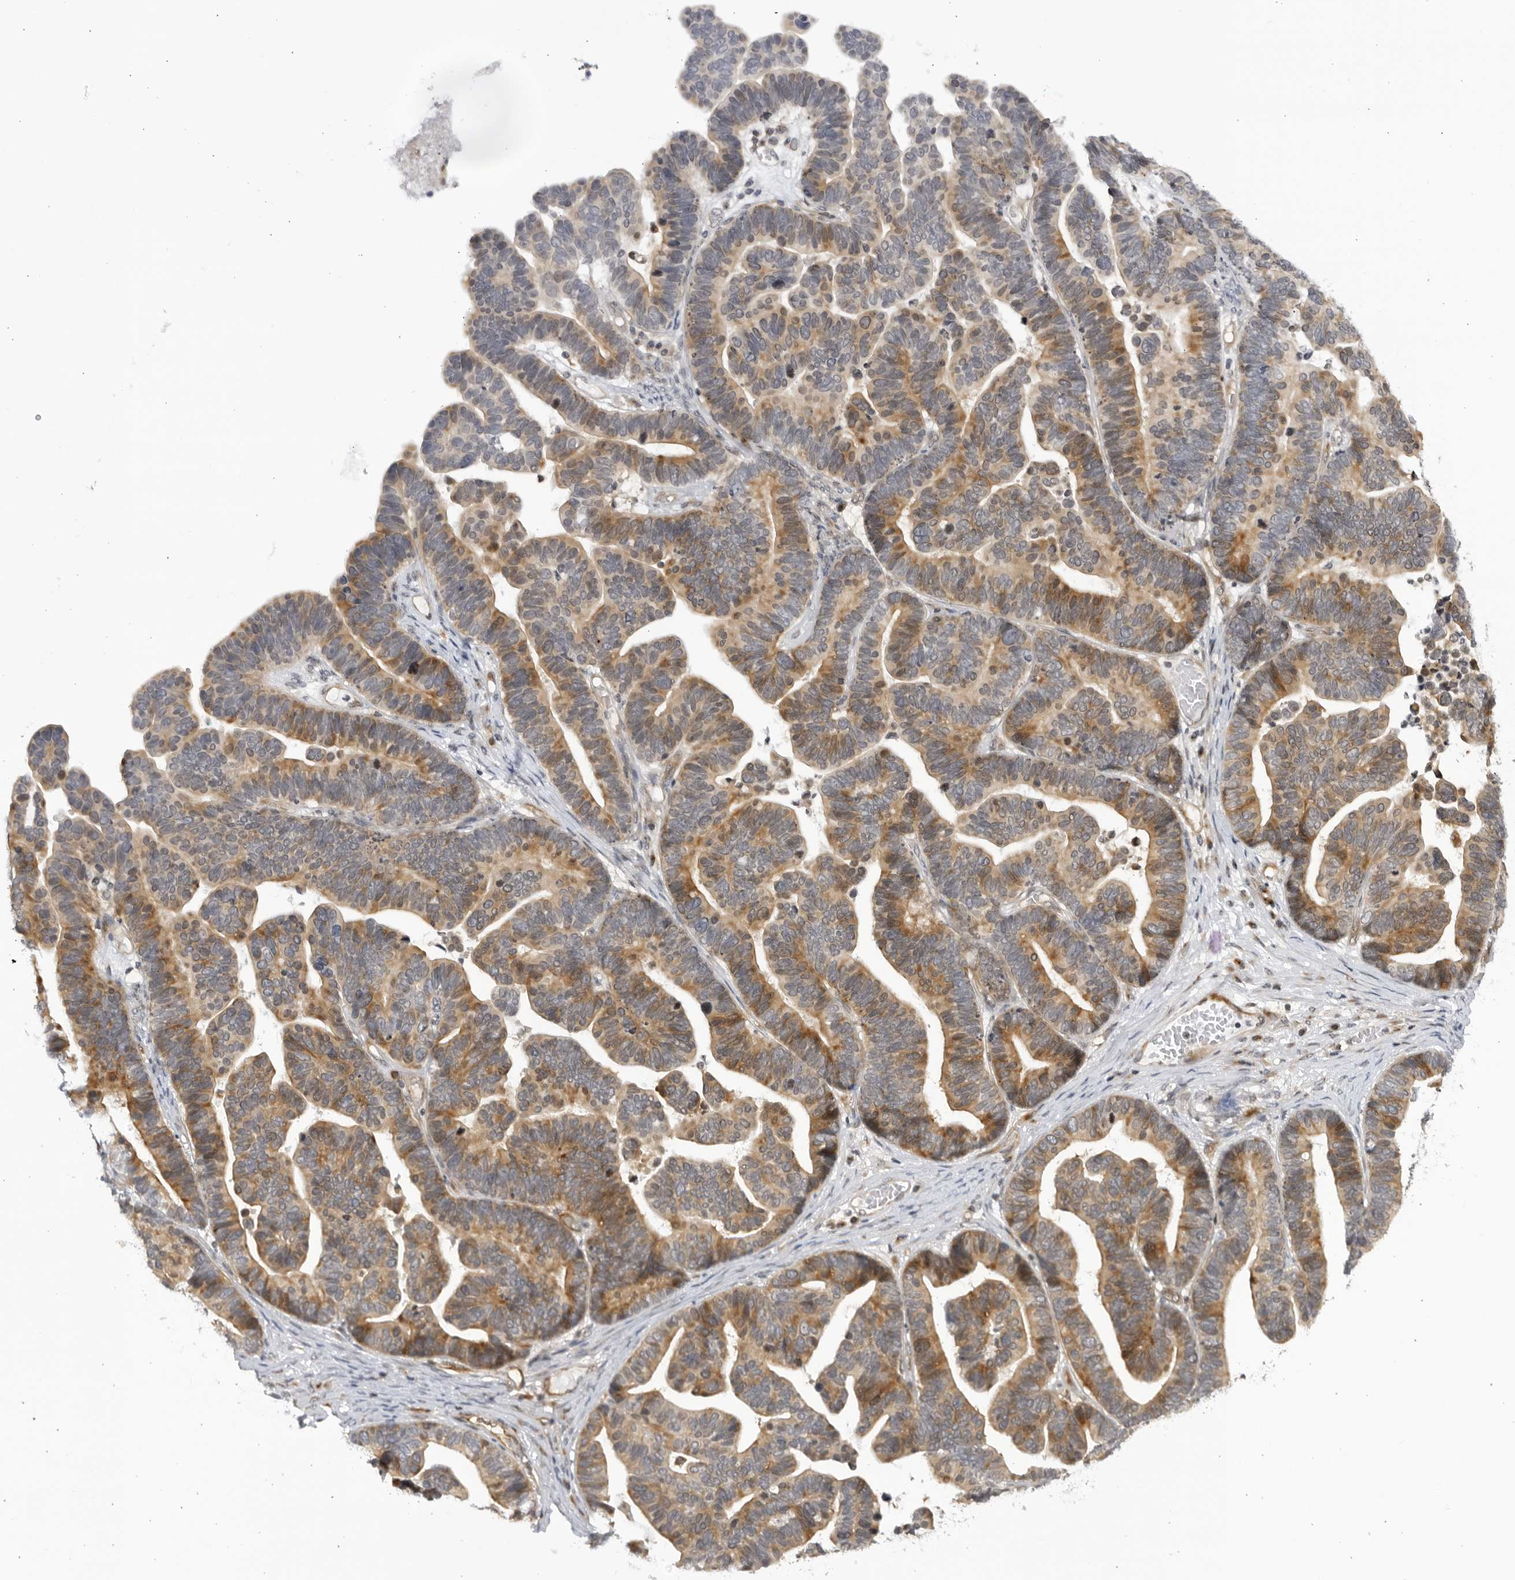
{"staining": {"intensity": "moderate", "quantity": ">75%", "location": "cytoplasmic/membranous"}, "tissue": "ovarian cancer", "cell_type": "Tumor cells", "image_type": "cancer", "snomed": [{"axis": "morphology", "description": "Cystadenocarcinoma, serous, NOS"}, {"axis": "topography", "description": "Ovary"}], "caption": "Protein staining reveals moderate cytoplasmic/membranous staining in about >75% of tumor cells in serous cystadenocarcinoma (ovarian). Ihc stains the protein of interest in brown and the nuclei are stained blue.", "gene": "CNBD1", "patient": {"sex": "female", "age": 56}}